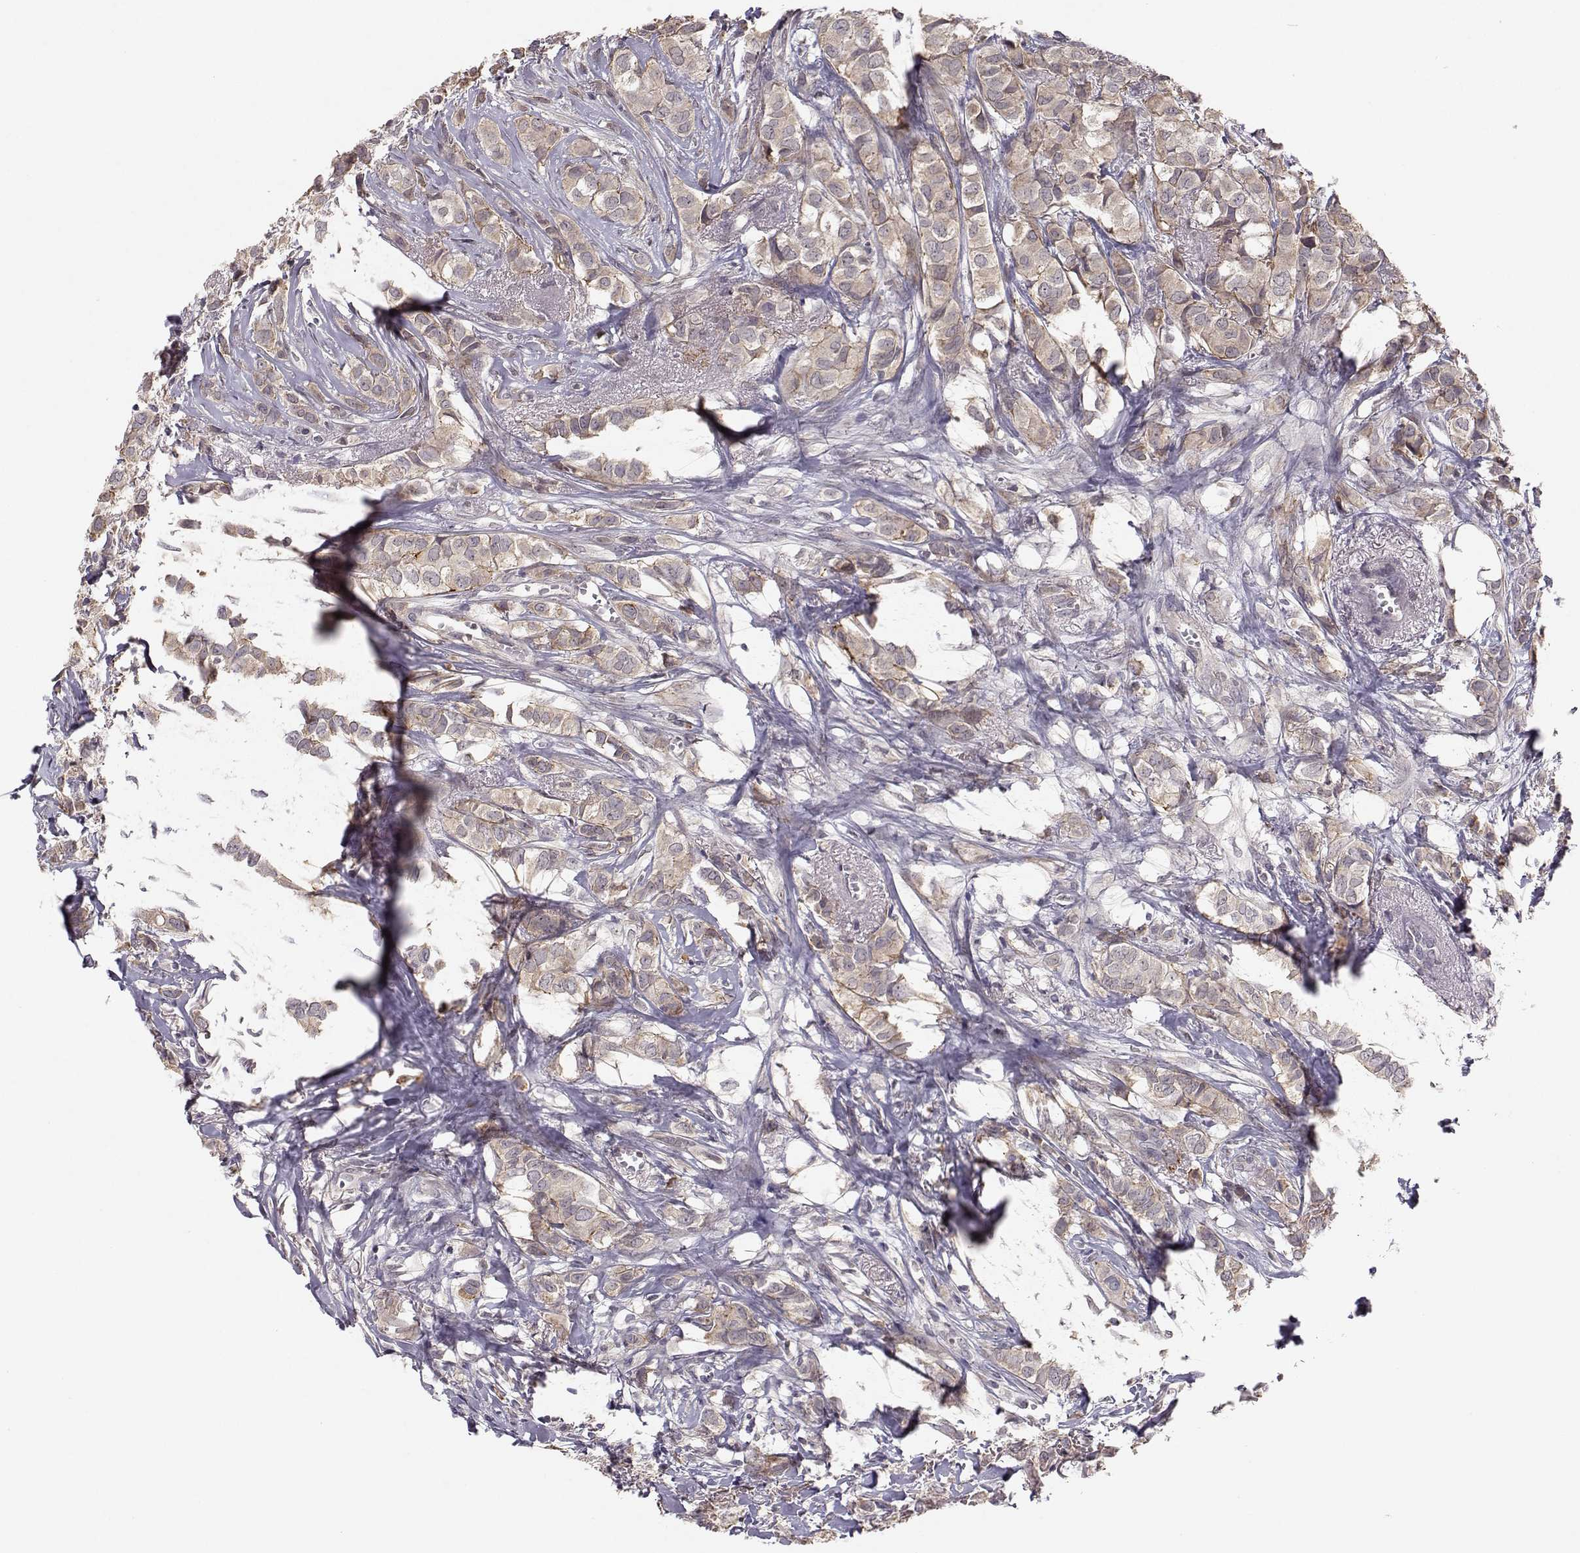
{"staining": {"intensity": "moderate", "quantity": "<25%", "location": "cytoplasmic/membranous"}, "tissue": "breast cancer", "cell_type": "Tumor cells", "image_type": "cancer", "snomed": [{"axis": "morphology", "description": "Duct carcinoma"}, {"axis": "topography", "description": "Breast"}], "caption": "High-power microscopy captured an immunohistochemistry histopathology image of intraductal carcinoma (breast), revealing moderate cytoplasmic/membranous staining in approximately <25% of tumor cells.", "gene": "PLEKHG3", "patient": {"sex": "female", "age": 85}}